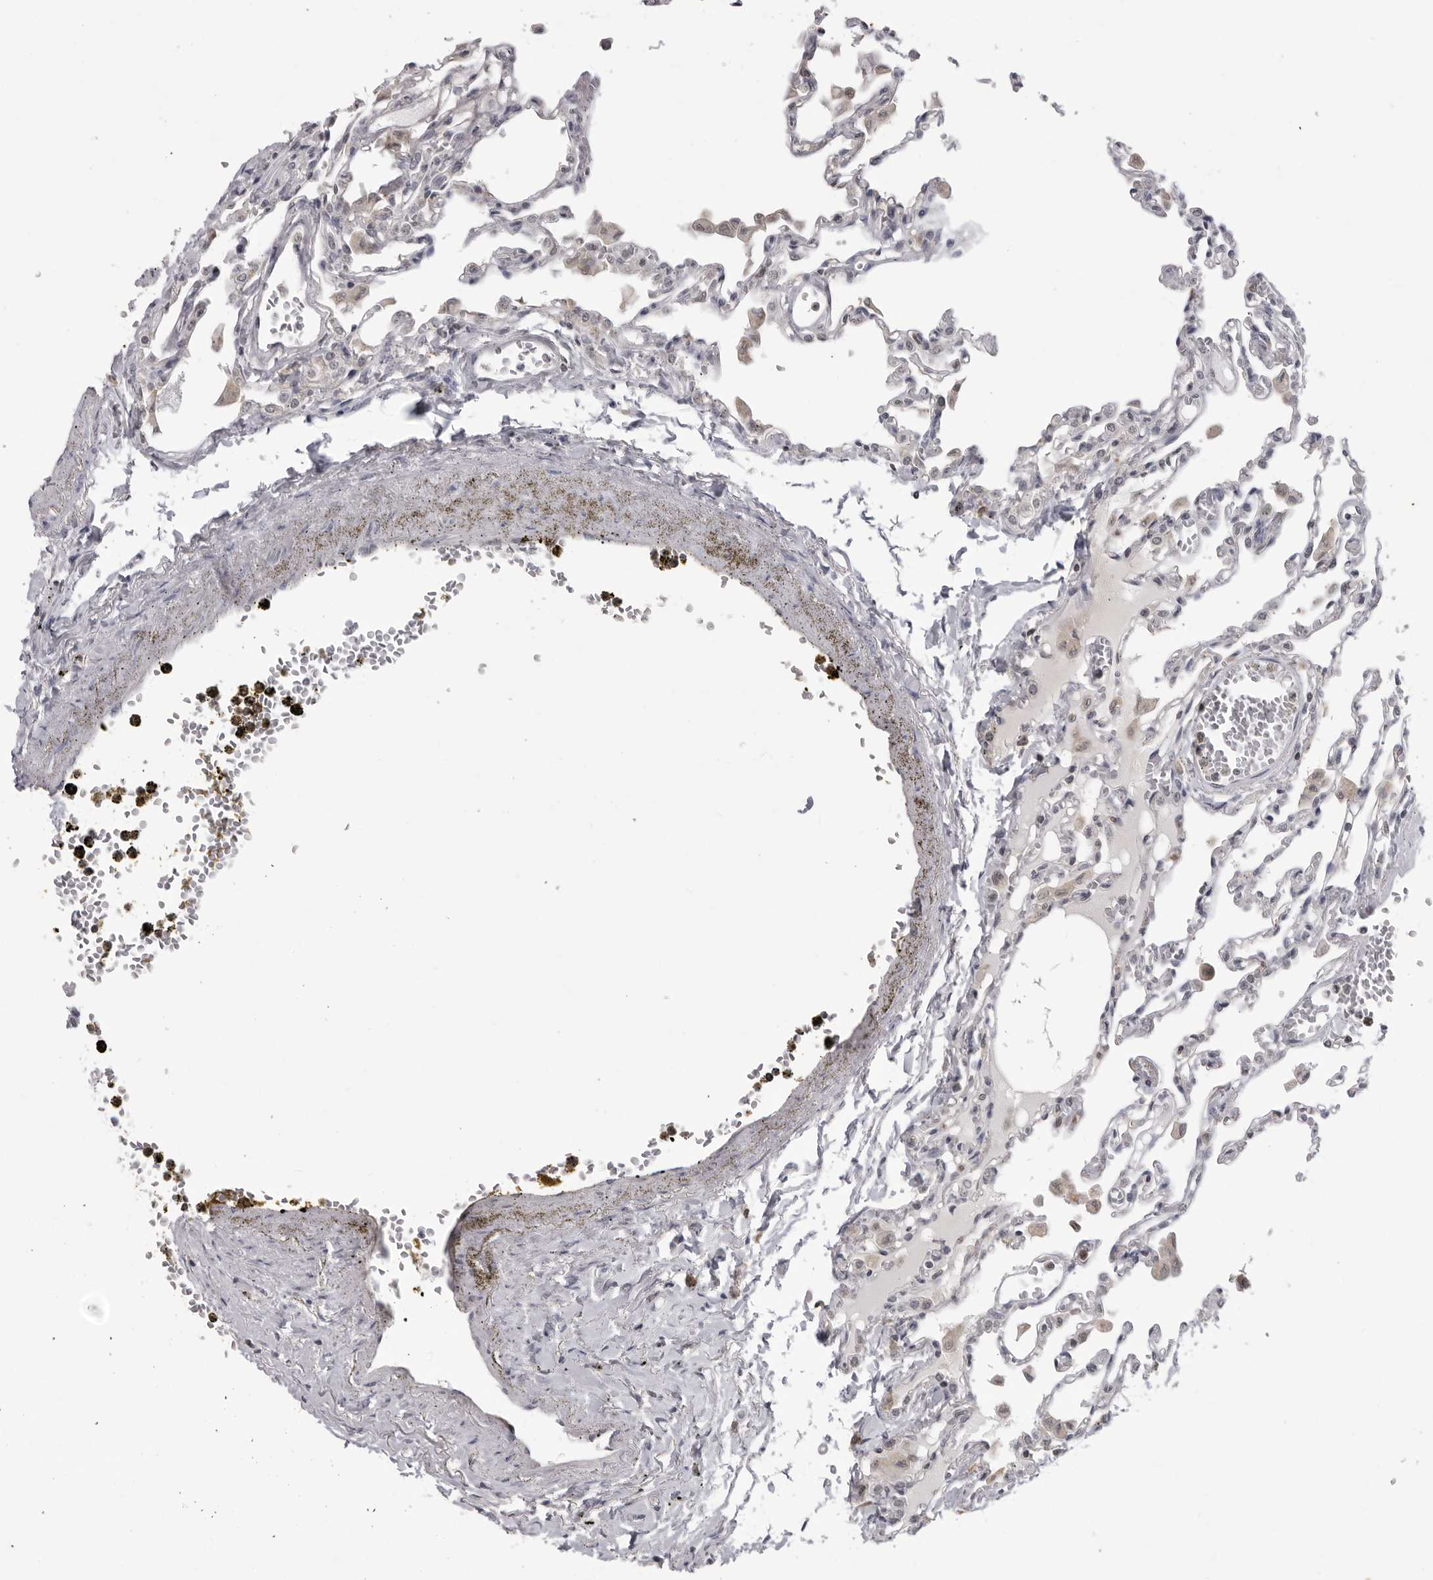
{"staining": {"intensity": "negative", "quantity": "none", "location": "none"}, "tissue": "lung", "cell_type": "Alveolar cells", "image_type": "normal", "snomed": [{"axis": "morphology", "description": "Normal tissue, NOS"}, {"axis": "topography", "description": "Bronchus"}, {"axis": "topography", "description": "Lung"}], "caption": "Lung stained for a protein using immunohistochemistry (IHC) demonstrates no expression alveolar cells.", "gene": "PDCL3", "patient": {"sex": "female", "age": 49}}